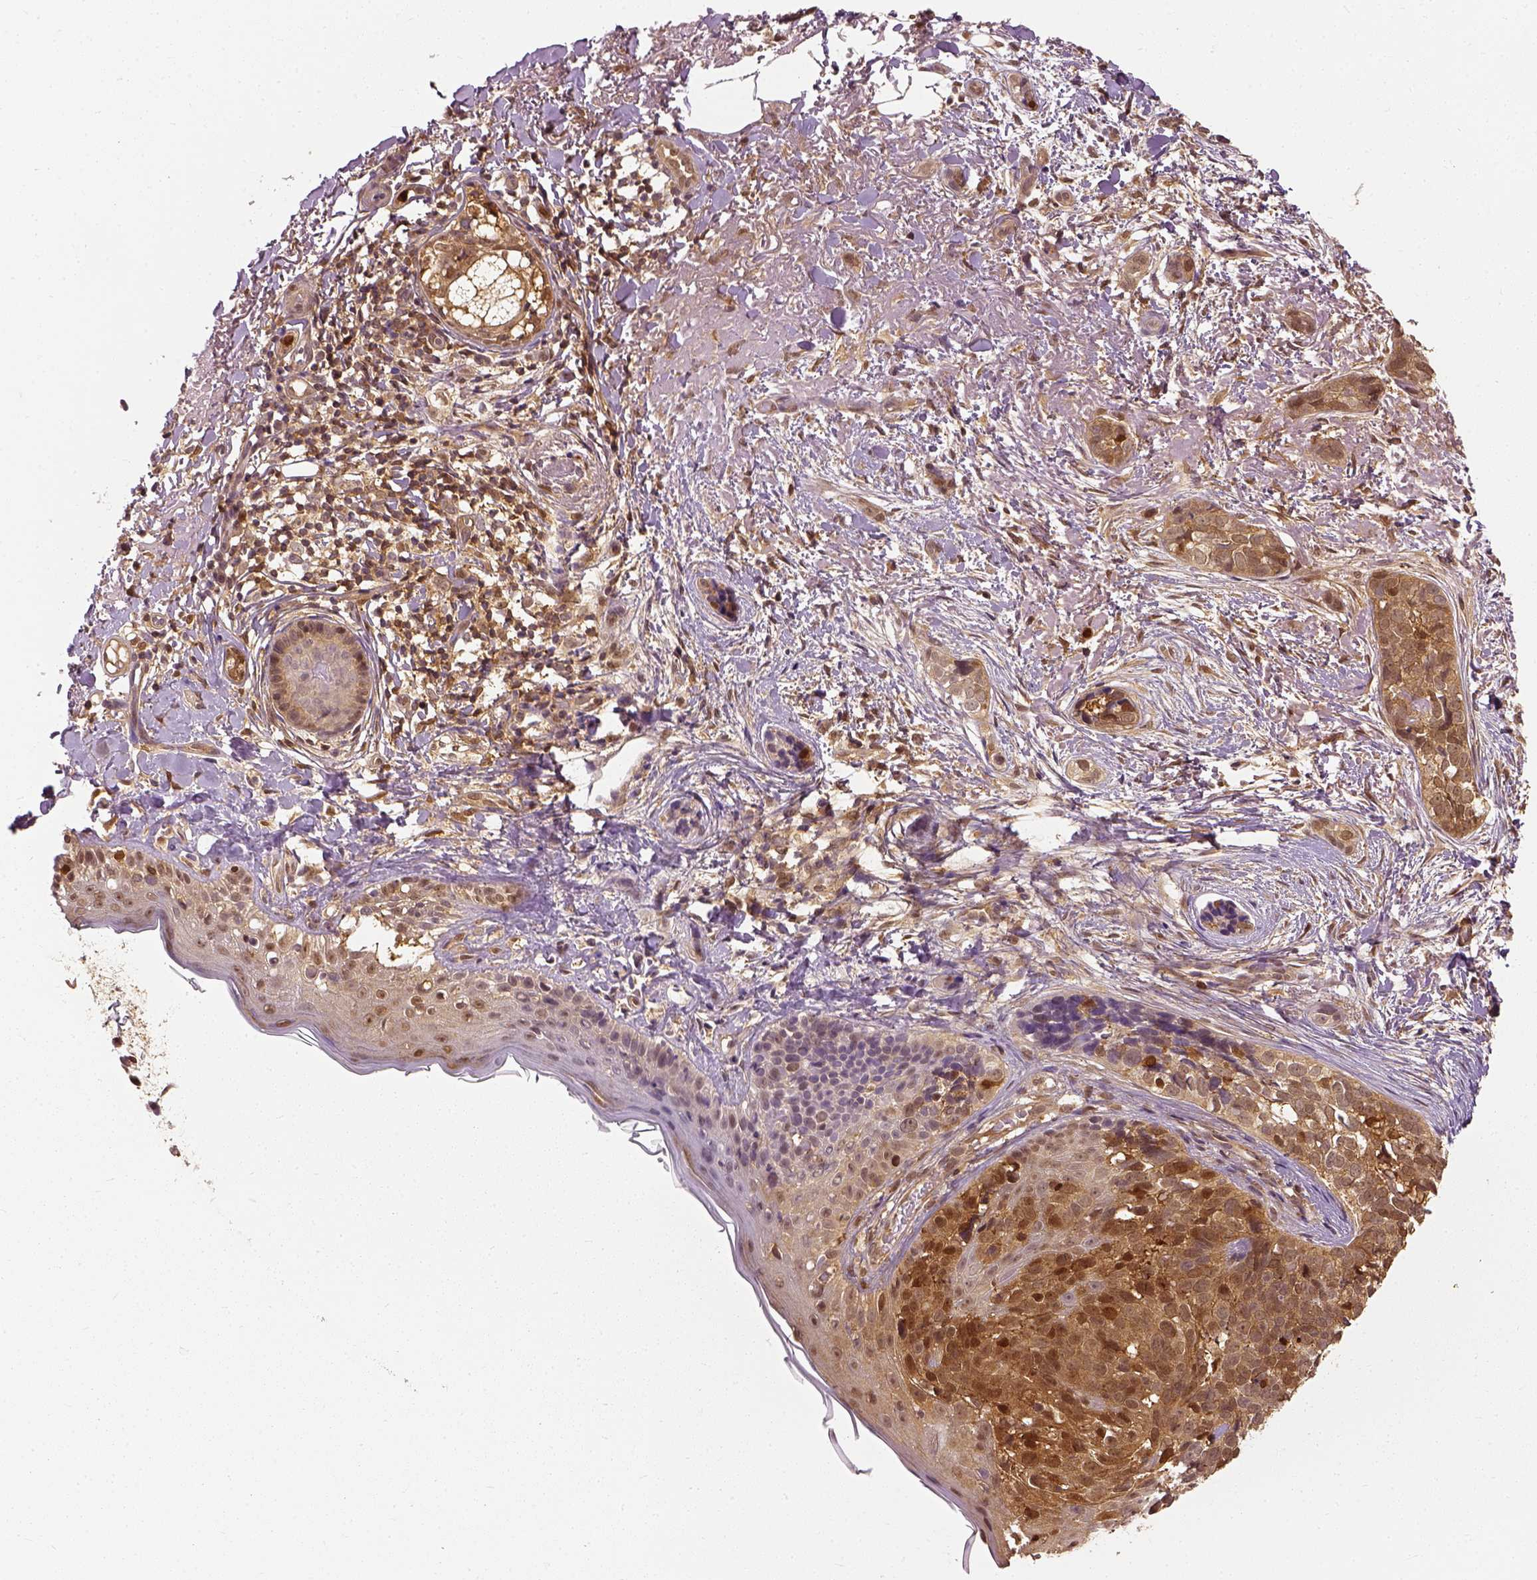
{"staining": {"intensity": "moderate", "quantity": ">75%", "location": "cytoplasmic/membranous"}, "tissue": "skin cancer", "cell_type": "Tumor cells", "image_type": "cancer", "snomed": [{"axis": "morphology", "description": "Basal cell carcinoma"}, {"axis": "topography", "description": "Skin"}], "caption": "Basal cell carcinoma (skin) tissue shows moderate cytoplasmic/membranous staining in about >75% of tumor cells (DAB (3,3'-diaminobenzidine) IHC with brightfield microscopy, high magnification).", "gene": "GPI", "patient": {"sex": "male", "age": 87}}